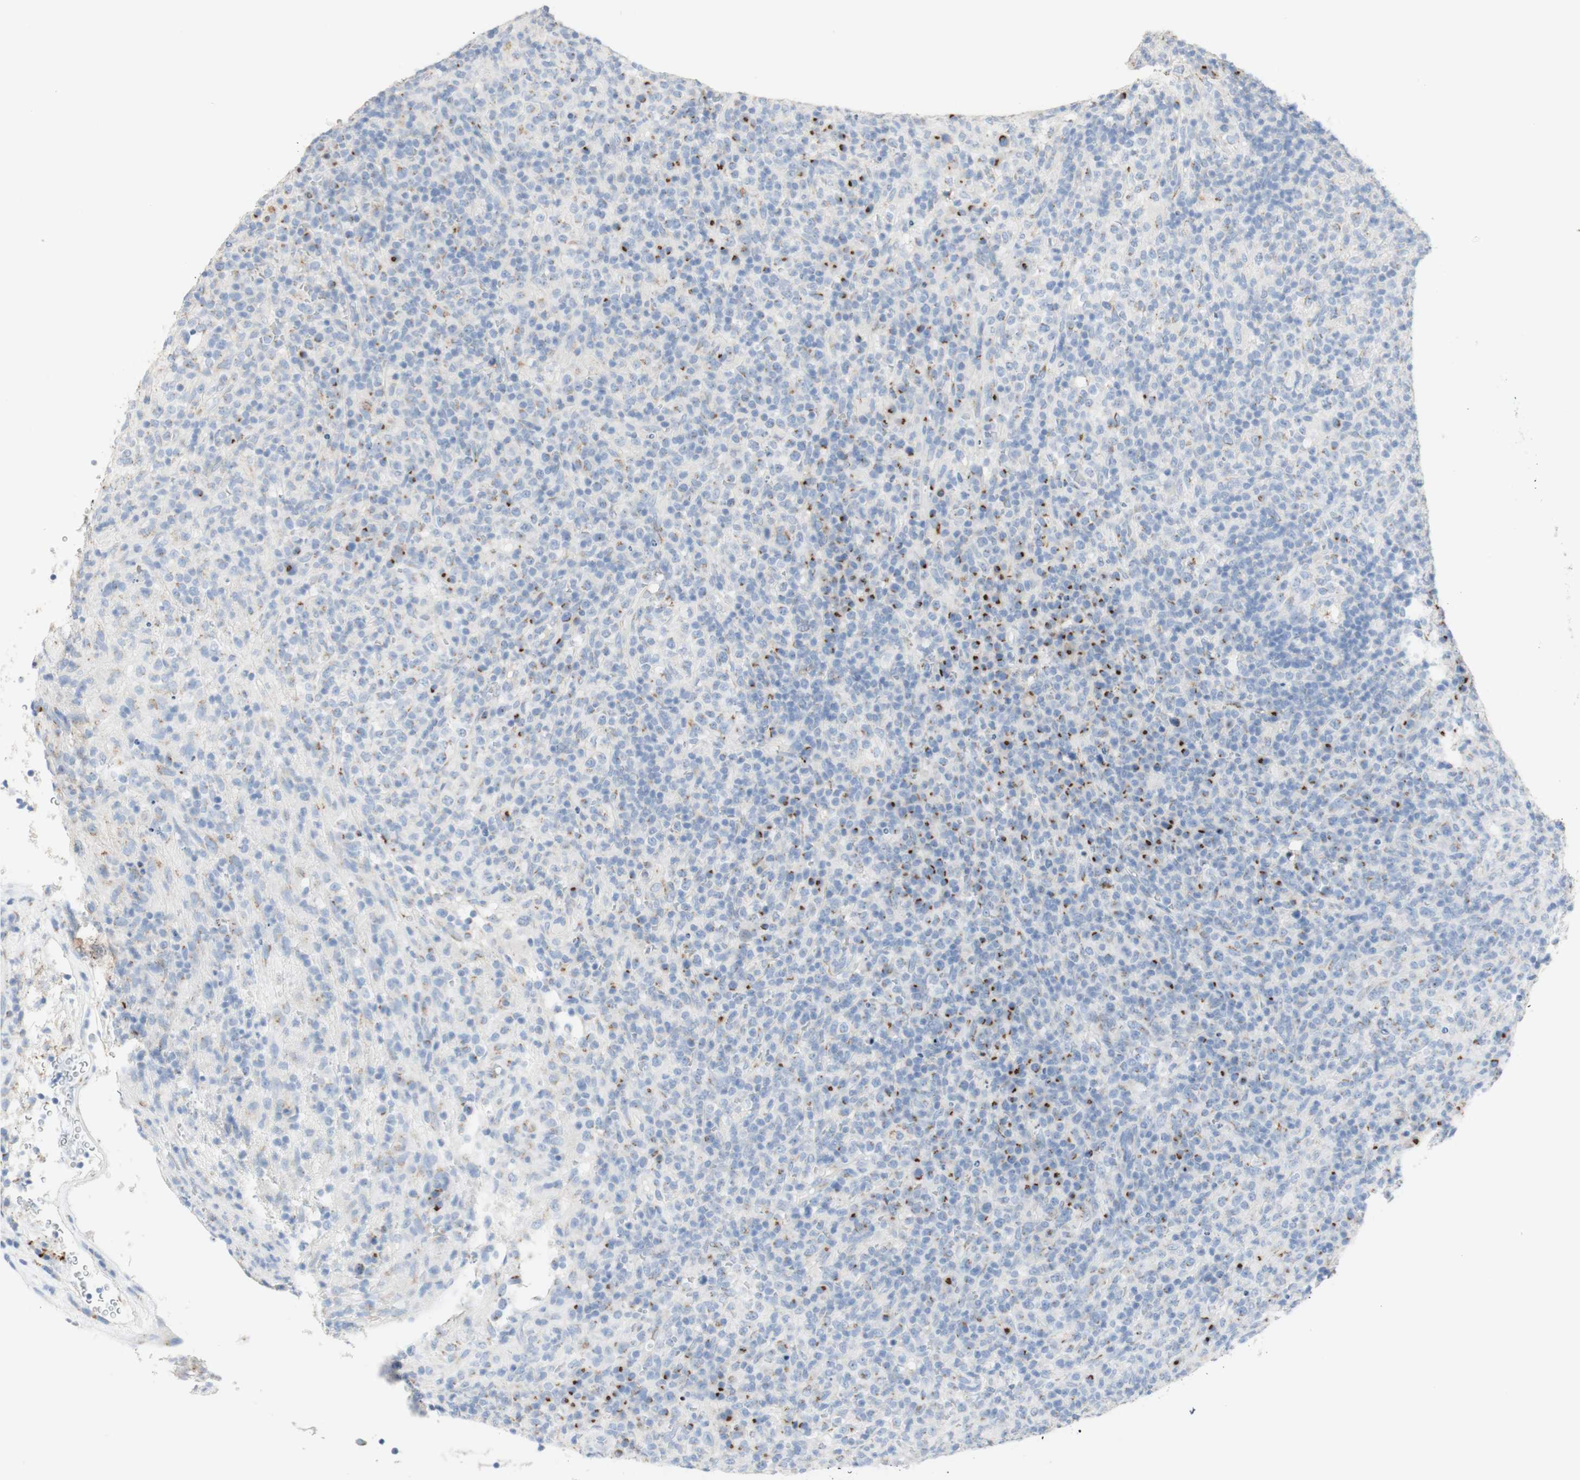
{"staining": {"intensity": "strong", "quantity": "<25%", "location": "cytoplasmic/membranous"}, "tissue": "lymphoma", "cell_type": "Tumor cells", "image_type": "cancer", "snomed": [{"axis": "morphology", "description": "Malignant lymphoma, non-Hodgkin's type, High grade"}, {"axis": "topography", "description": "Lymph node"}], "caption": "Brown immunohistochemical staining in high-grade malignant lymphoma, non-Hodgkin's type displays strong cytoplasmic/membranous positivity in about <25% of tumor cells.", "gene": "MANEA", "patient": {"sex": "female", "age": 76}}